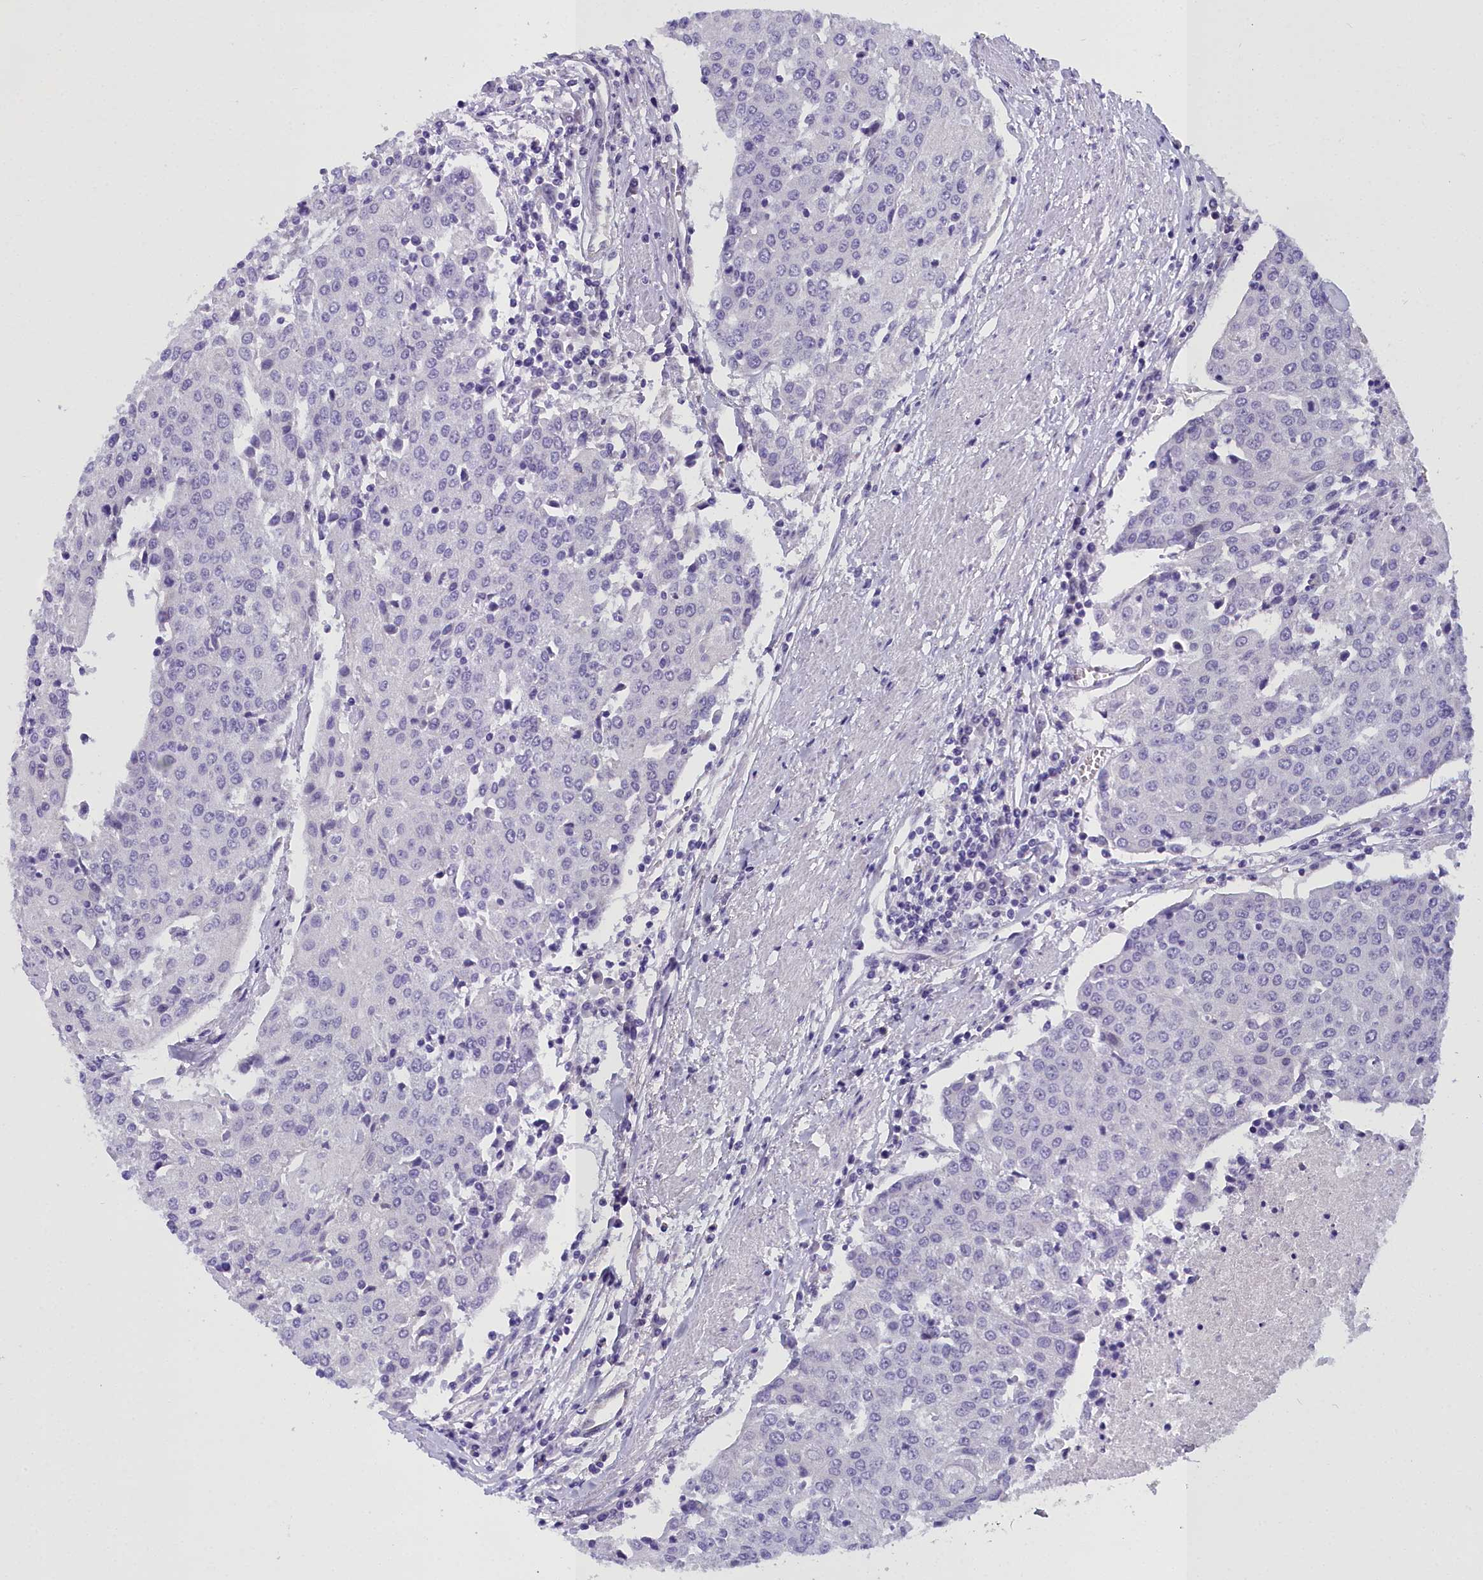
{"staining": {"intensity": "negative", "quantity": "none", "location": "none"}, "tissue": "urothelial cancer", "cell_type": "Tumor cells", "image_type": "cancer", "snomed": [{"axis": "morphology", "description": "Urothelial carcinoma, High grade"}, {"axis": "topography", "description": "Urinary bladder"}], "caption": "This is an immunohistochemistry (IHC) micrograph of urothelial cancer. There is no staining in tumor cells.", "gene": "TIMM22", "patient": {"sex": "female", "age": 85}}